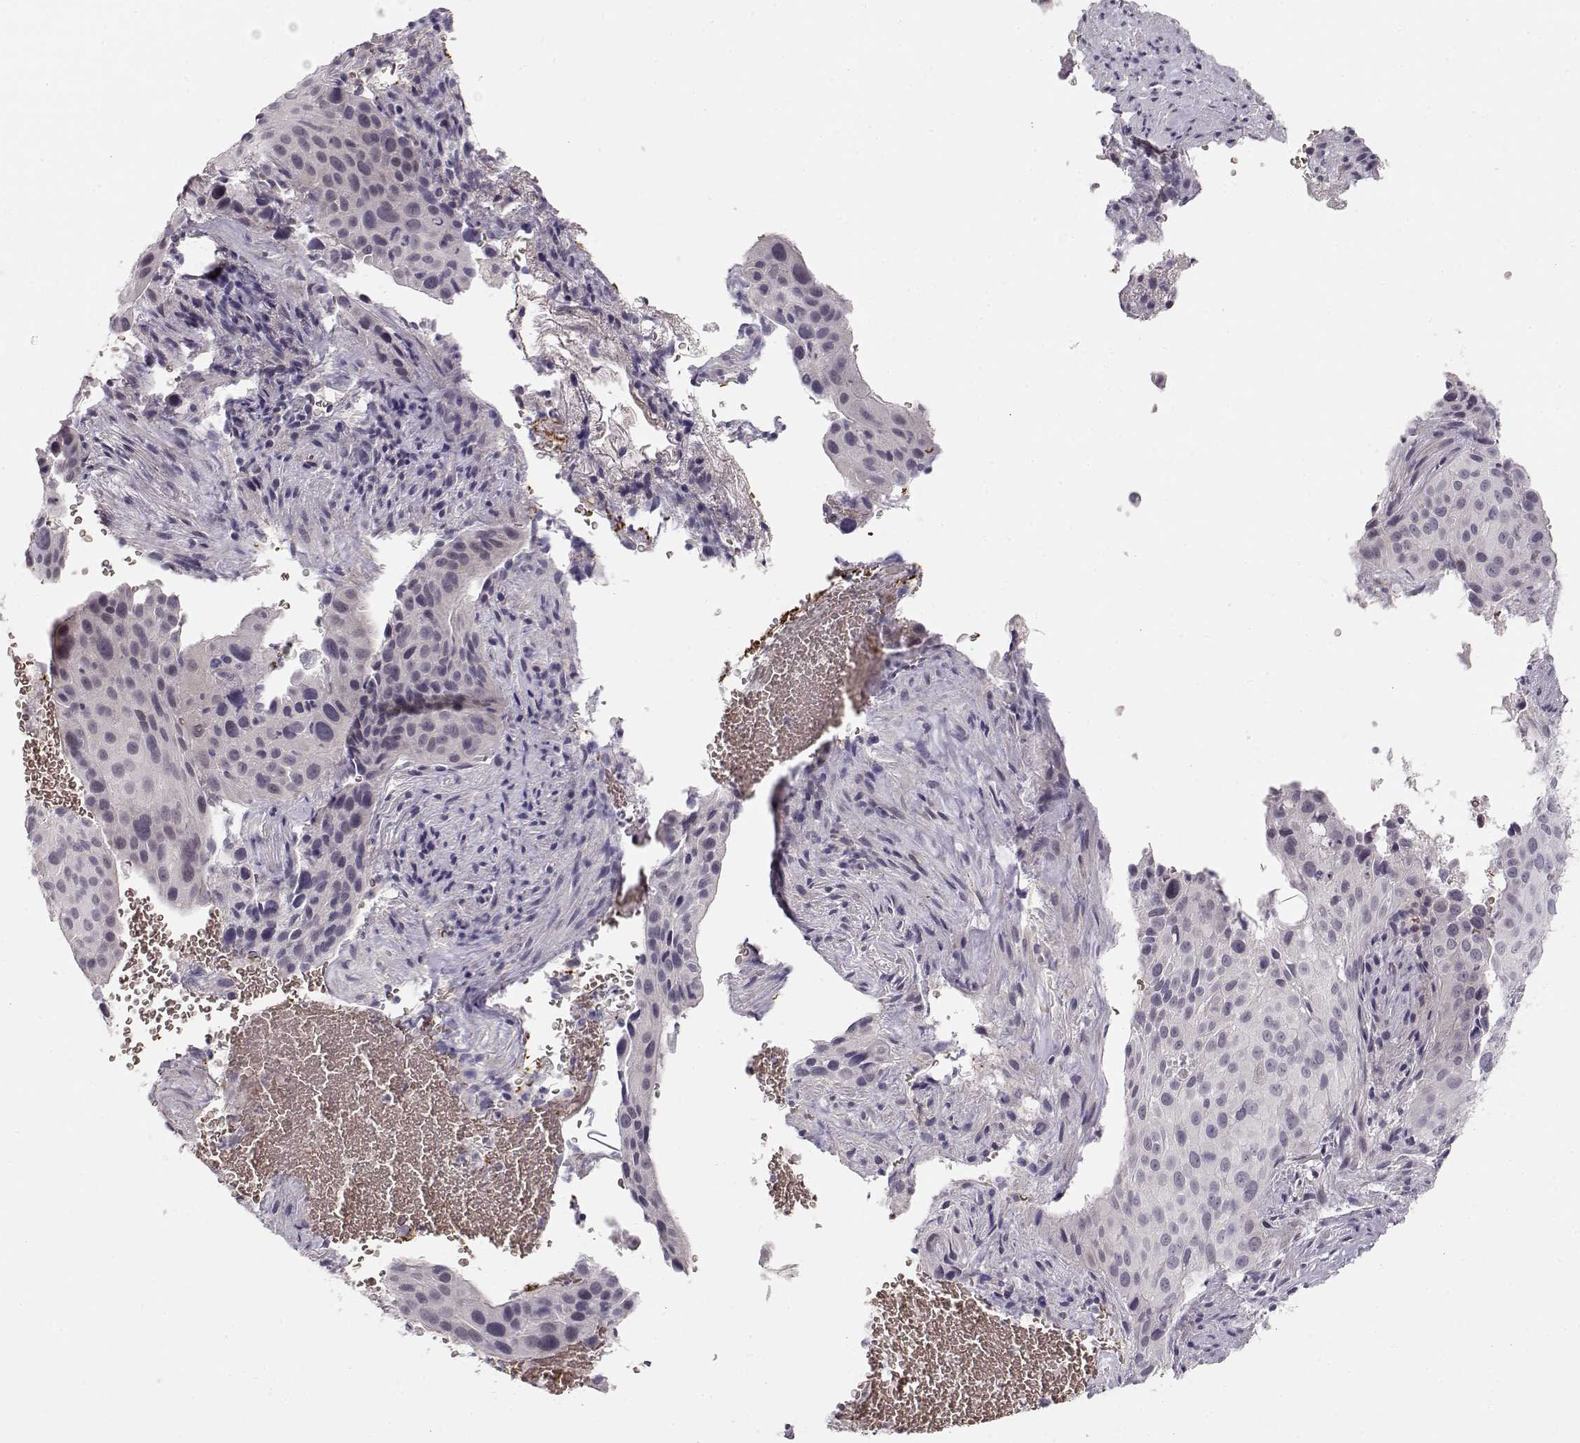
{"staining": {"intensity": "negative", "quantity": "none", "location": "none"}, "tissue": "cervical cancer", "cell_type": "Tumor cells", "image_type": "cancer", "snomed": [{"axis": "morphology", "description": "Squamous cell carcinoma, NOS"}, {"axis": "topography", "description": "Cervix"}], "caption": "The micrograph displays no staining of tumor cells in cervical cancer.", "gene": "TTC26", "patient": {"sex": "female", "age": 38}}